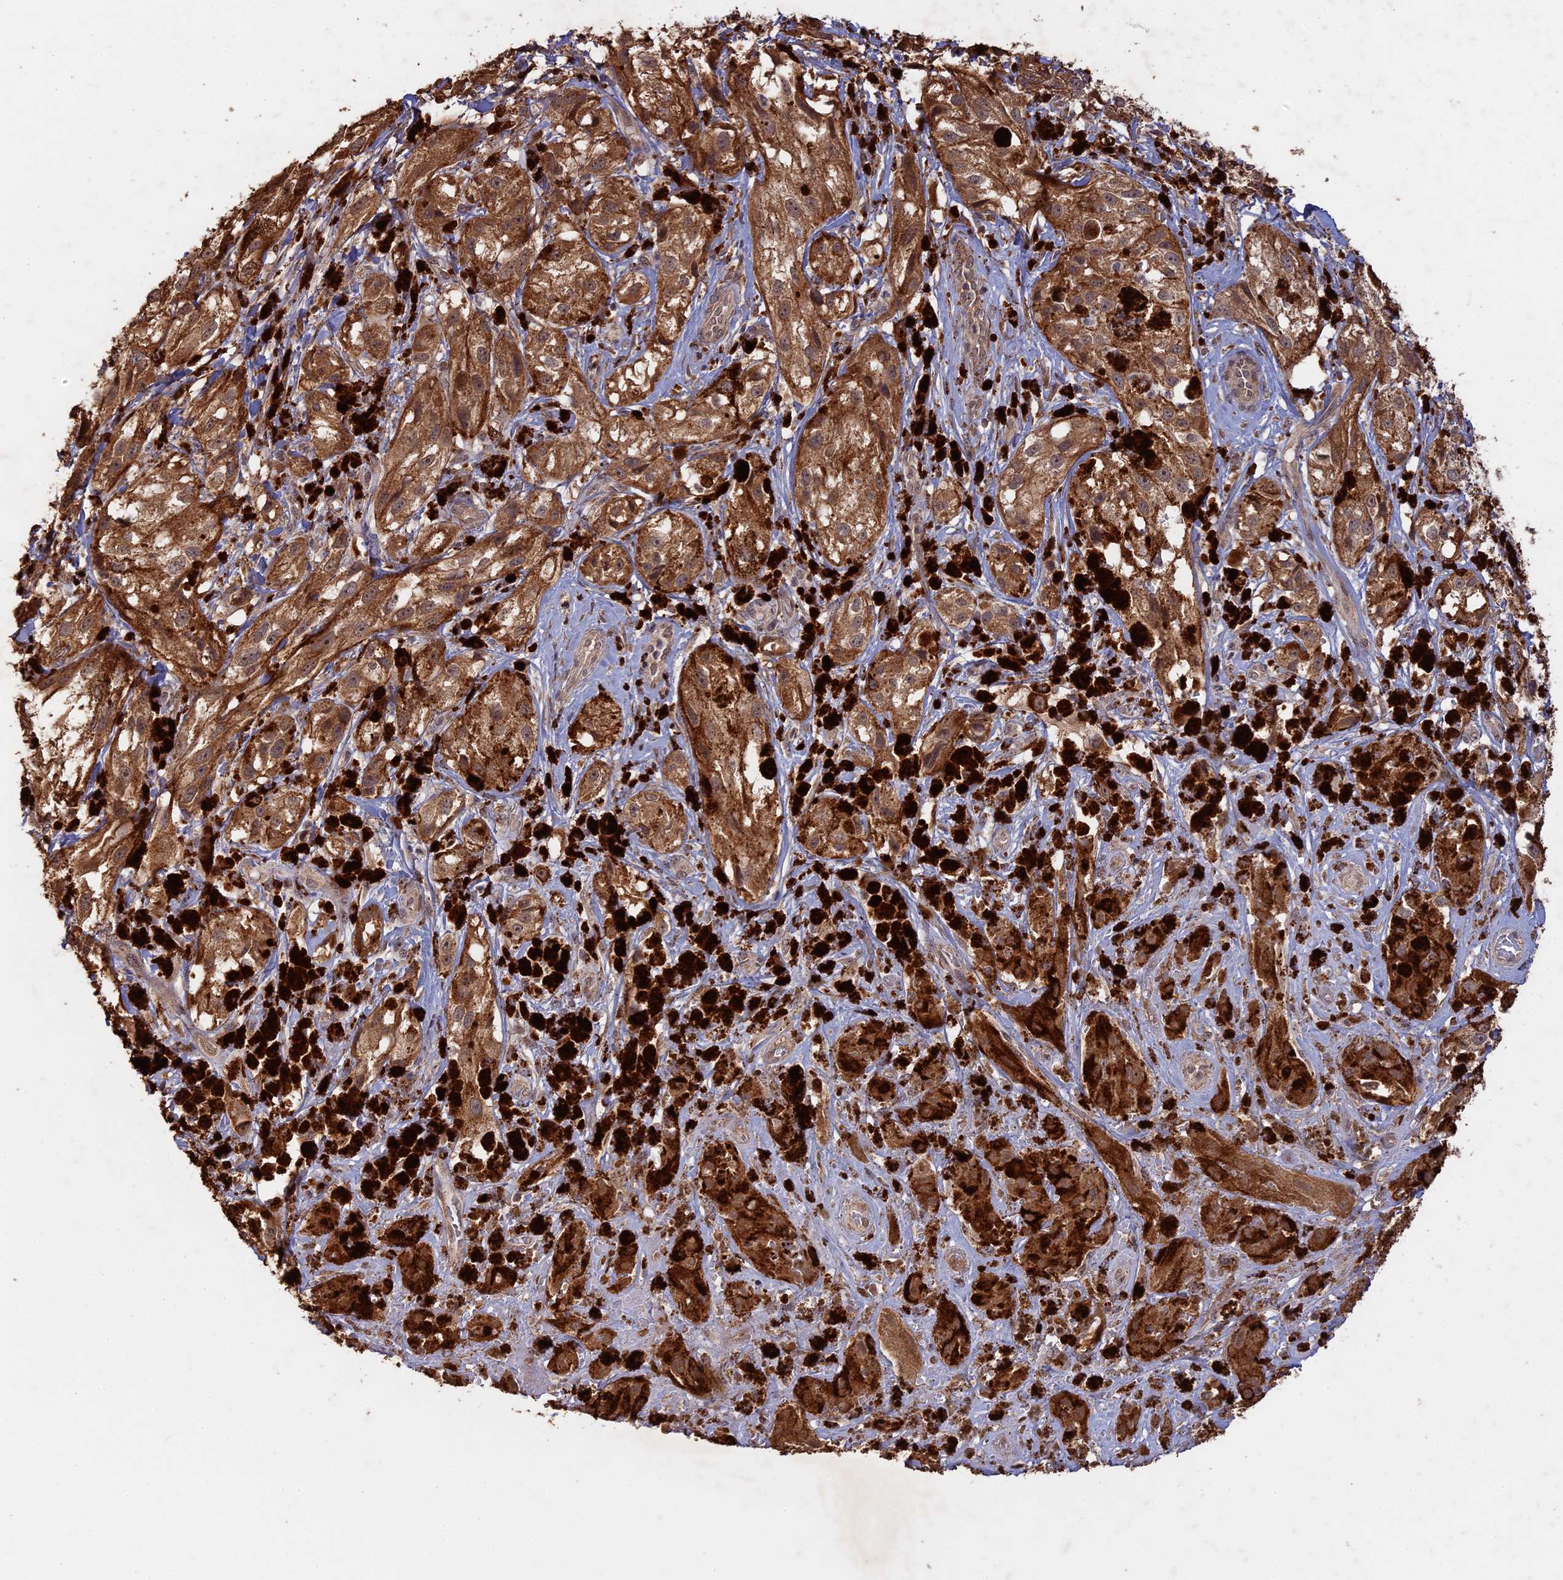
{"staining": {"intensity": "moderate", "quantity": ">75%", "location": "cytoplasmic/membranous,nuclear"}, "tissue": "melanoma", "cell_type": "Tumor cells", "image_type": "cancer", "snomed": [{"axis": "morphology", "description": "Malignant melanoma, NOS"}, {"axis": "topography", "description": "Skin"}], "caption": "An IHC histopathology image of tumor tissue is shown. Protein staining in brown shows moderate cytoplasmic/membranous and nuclear positivity in melanoma within tumor cells.", "gene": "FAM210B", "patient": {"sex": "male", "age": 88}}